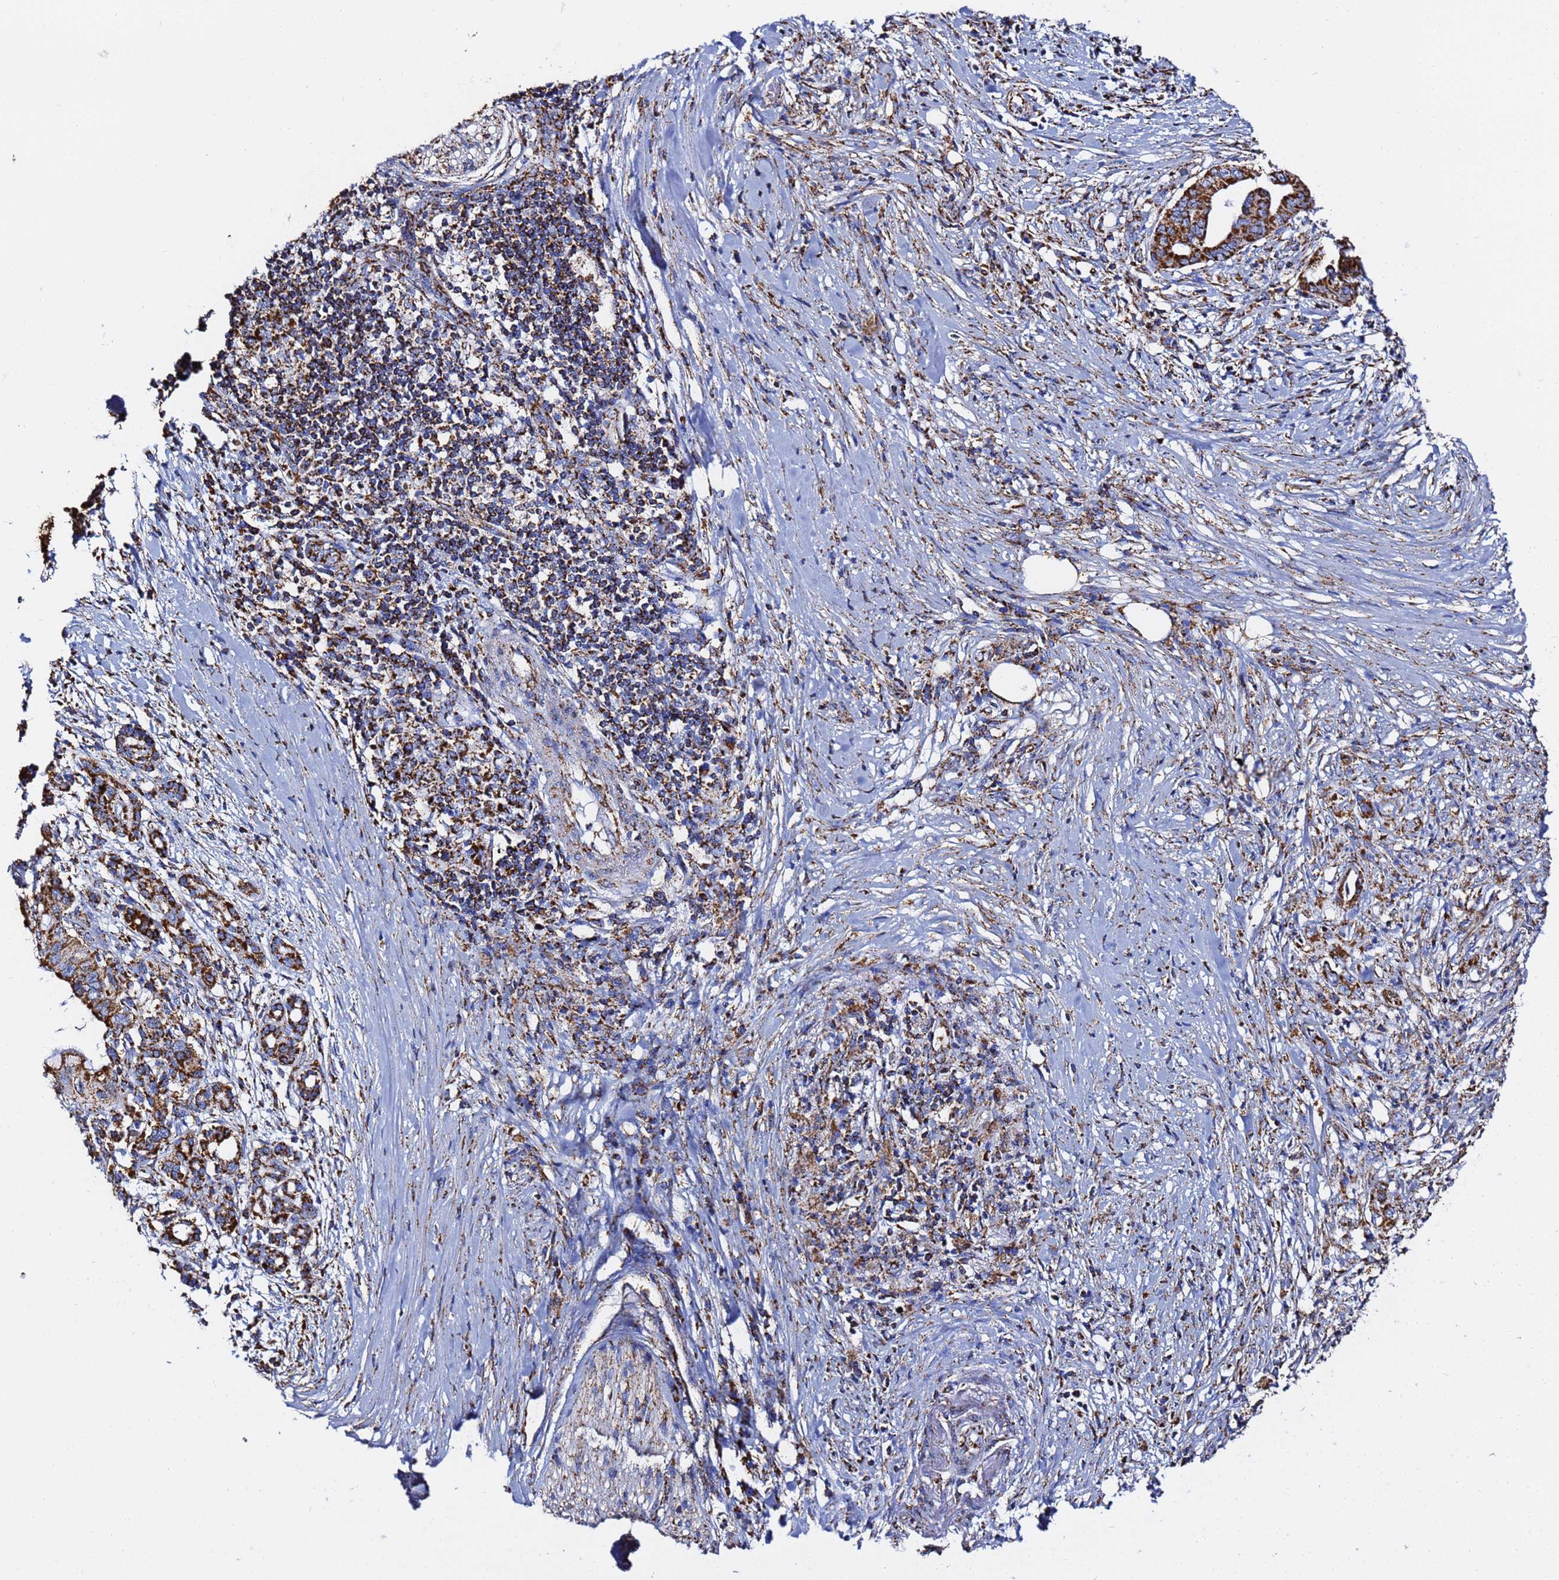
{"staining": {"intensity": "strong", "quantity": ">75%", "location": "cytoplasmic/membranous"}, "tissue": "pancreatic cancer", "cell_type": "Tumor cells", "image_type": "cancer", "snomed": [{"axis": "morphology", "description": "Adenocarcinoma, NOS"}, {"axis": "topography", "description": "Pancreas"}], "caption": "Protein expression analysis of human pancreatic cancer reveals strong cytoplasmic/membranous staining in about >75% of tumor cells.", "gene": "PHB2", "patient": {"sex": "male", "age": 58}}